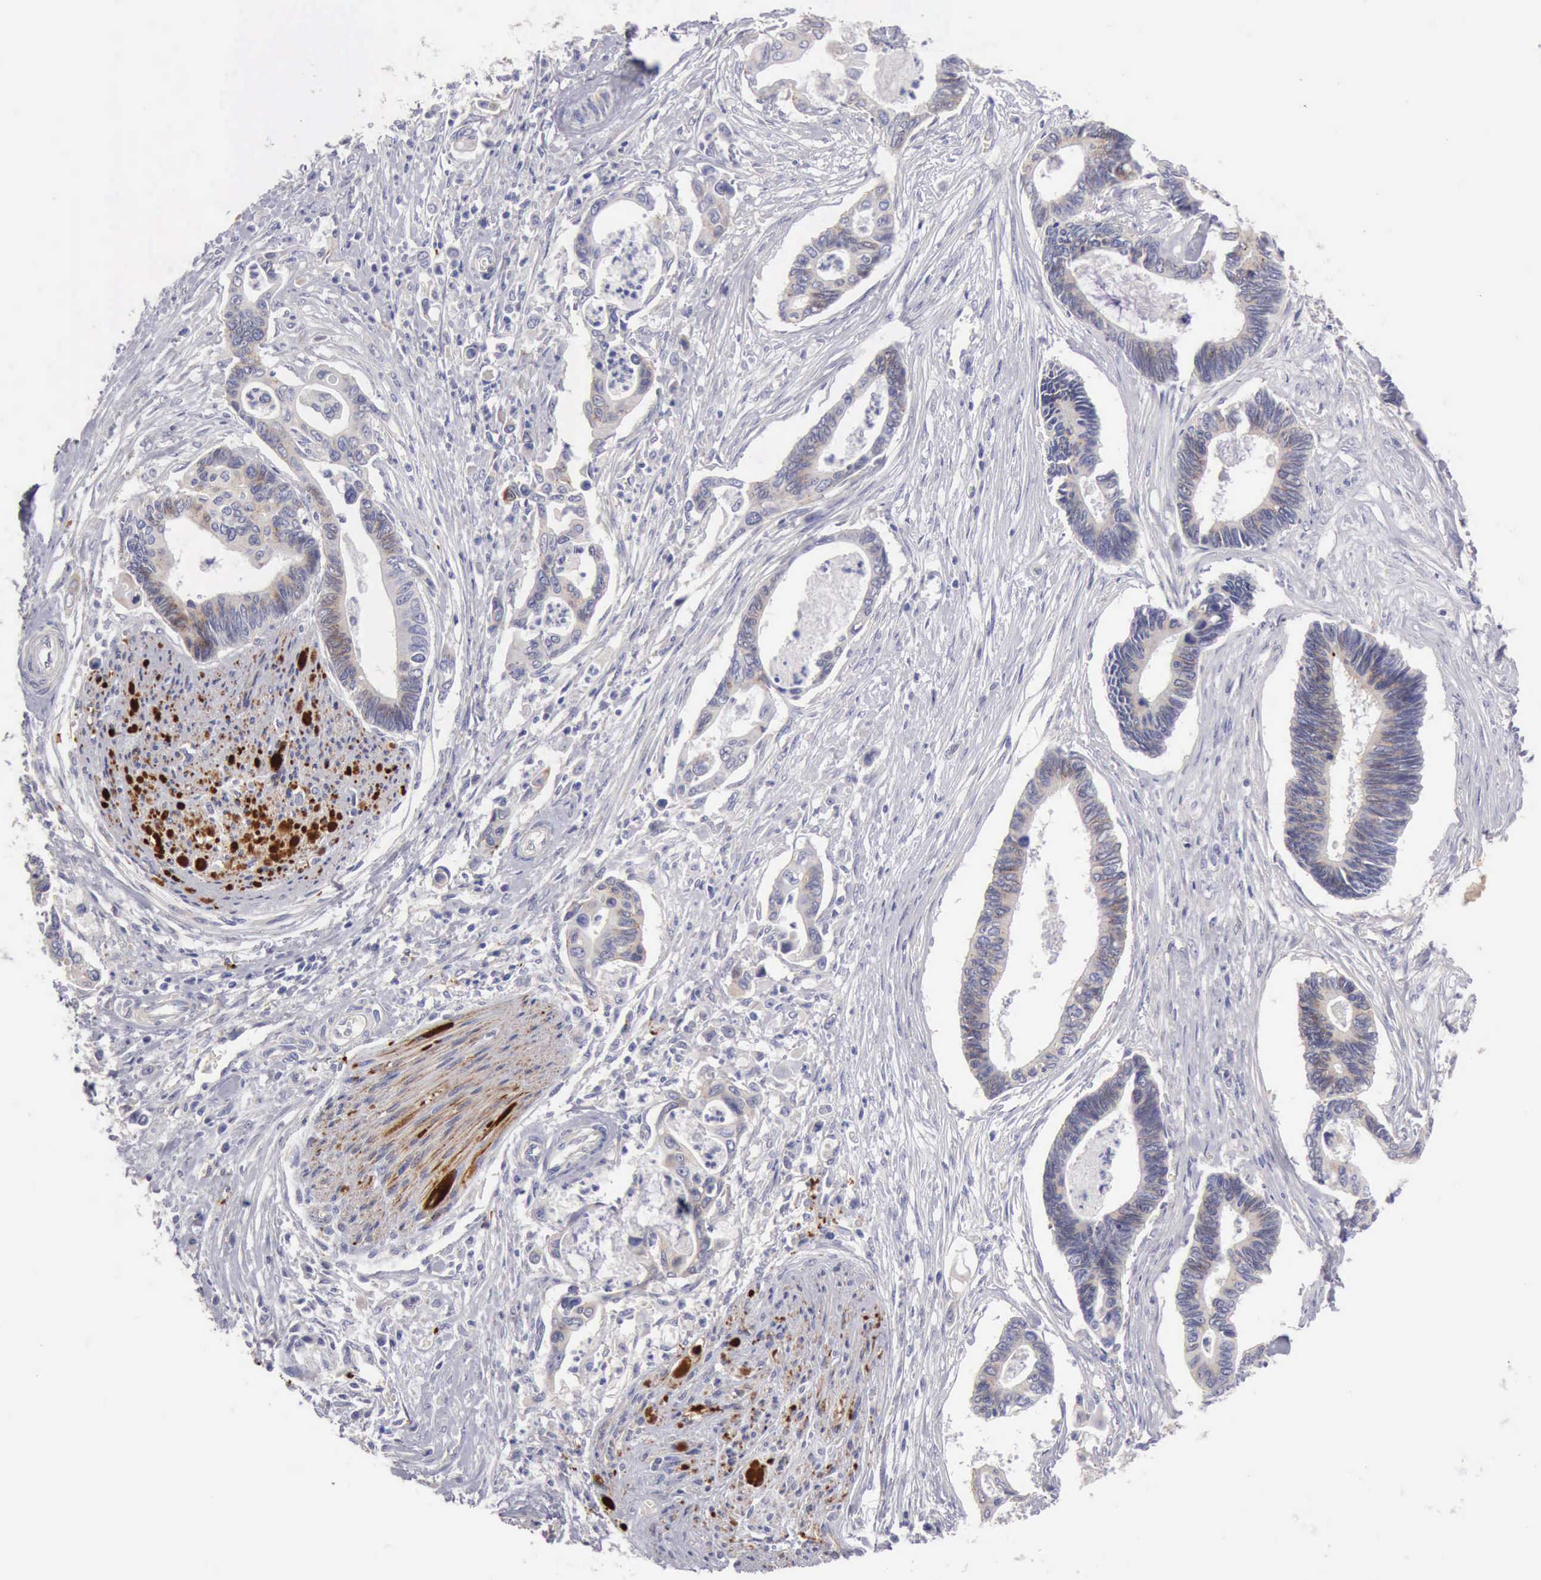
{"staining": {"intensity": "weak", "quantity": "25%-75%", "location": "cytoplasmic/membranous"}, "tissue": "pancreatic cancer", "cell_type": "Tumor cells", "image_type": "cancer", "snomed": [{"axis": "morphology", "description": "Adenocarcinoma, NOS"}, {"axis": "topography", "description": "Pancreas"}], "caption": "Weak cytoplasmic/membranous protein staining is identified in approximately 25%-75% of tumor cells in adenocarcinoma (pancreatic). (IHC, brightfield microscopy, high magnification).", "gene": "APP", "patient": {"sex": "female", "age": 70}}